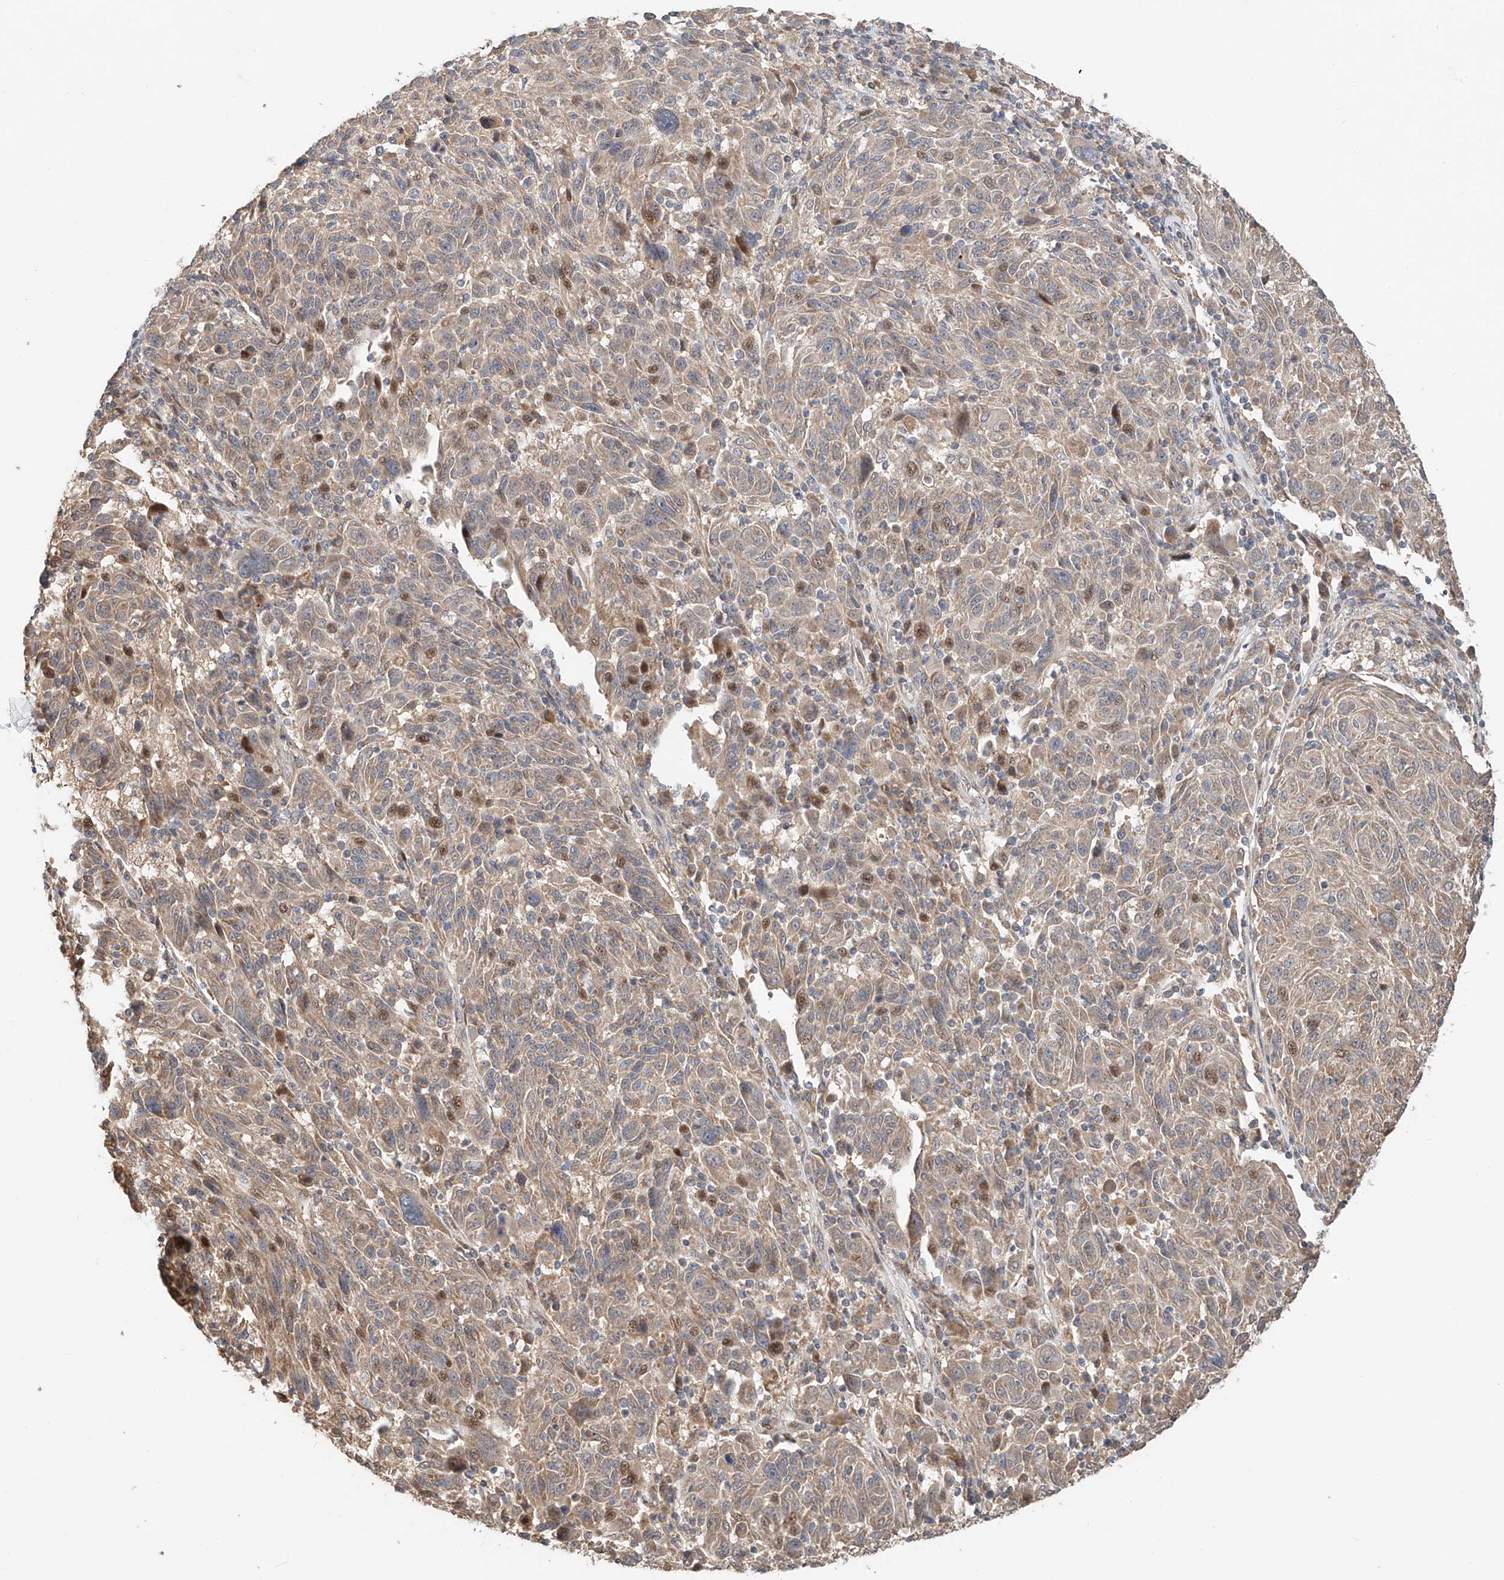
{"staining": {"intensity": "moderate", "quantity": "<25%", "location": "cytoplasmic/membranous,nuclear"}, "tissue": "melanoma", "cell_type": "Tumor cells", "image_type": "cancer", "snomed": [{"axis": "morphology", "description": "Malignant melanoma, NOS"}, {"axis": "topography", "description": "Skin"}], "caption": "Immunohistochemistry (IHC) photomicrograph of melanoma stained for a protein (brown), which exhibits low levels of moderate cytoplasmic/membranous and nuclear expression in approximately <25% of tumor cells.", "gene": "TMEM61", "patient": {"sex": "male", "age": 53}}